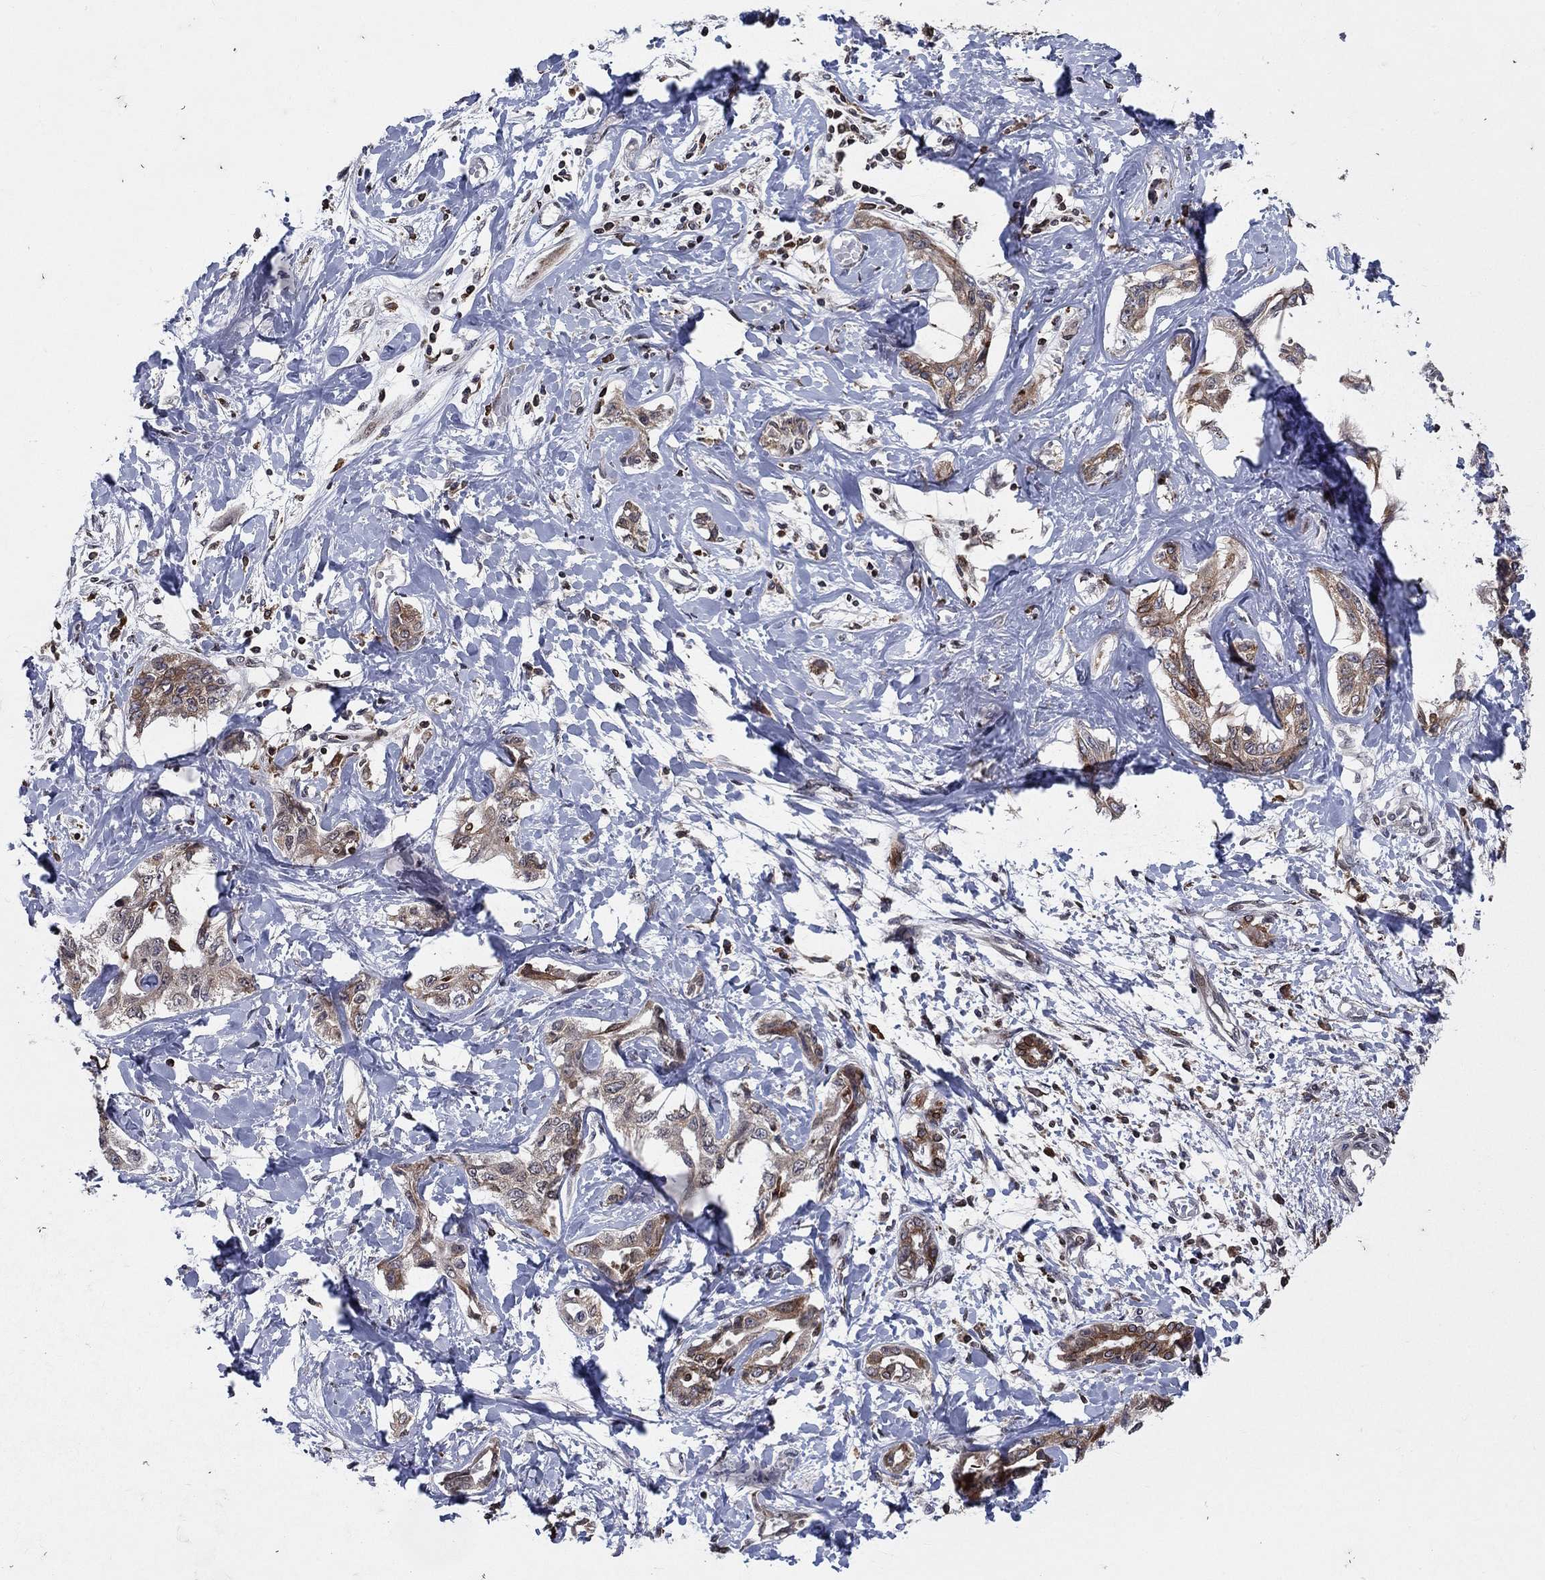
{"staining": {"intensity": "moderate", "quantity": ">75%", "location": "cytoplasmic/membranous"}, "tissue": "liver cancer", "cell_type": "Tumor cells", "image_type": "cancer", "snomed": [{"axis": "morphology", "description": "Cholangiocarcinoma"}, {"axis": "topography", "description": "Liver"}], "caption": "Protein expression analysis of liver cholangiocarcinoma exhibits moderate cytoplasmic/membranous expression in about >75% of tumor cells.", "gene": "DHRS7", "patient": {"sex": "male", "age": 59}}